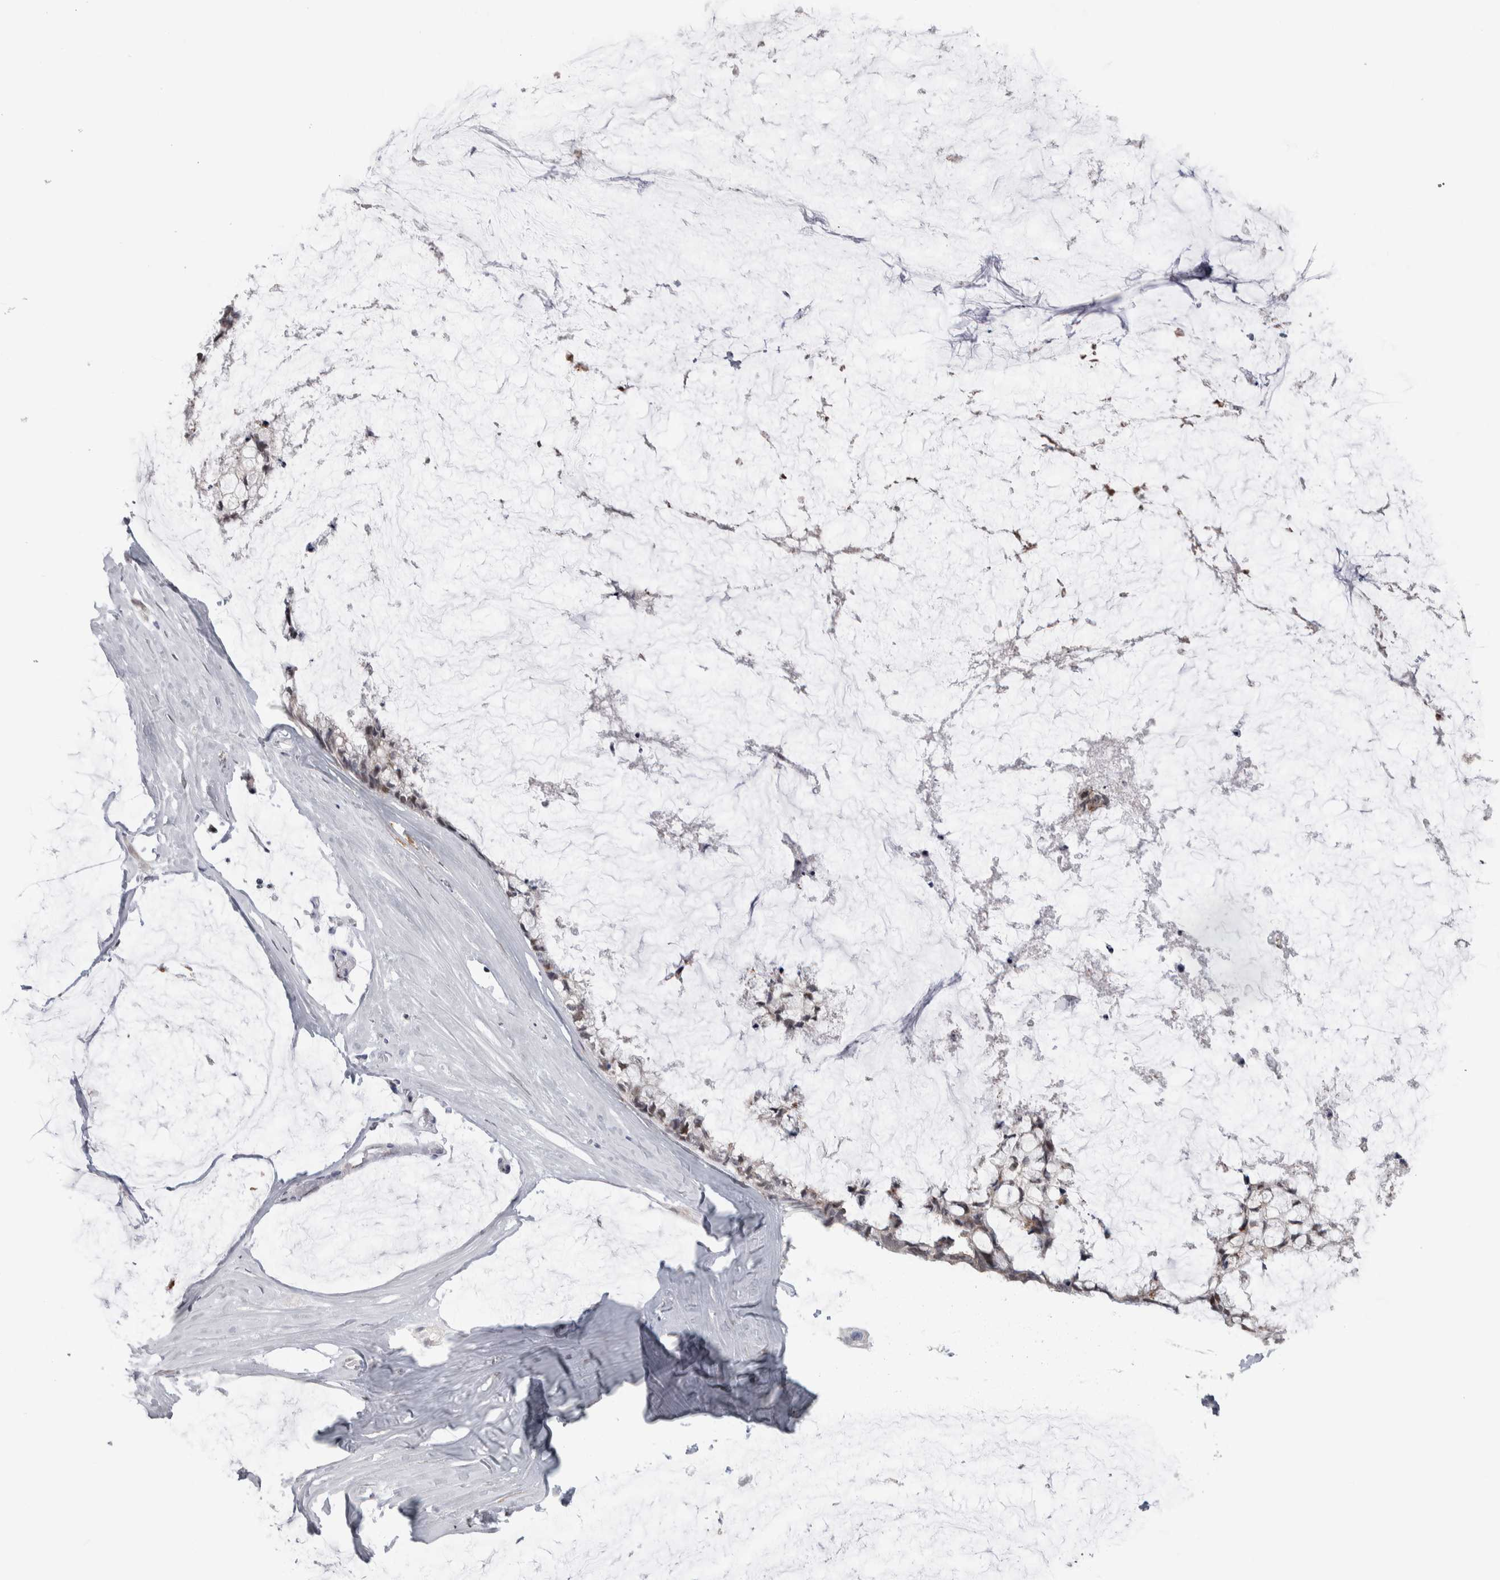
{"staining": {"intensity": "moderate", "quantity": ">75%", "location": "nuclear"}, "tissue": "ovarian cancer", "cell_type": "Tumor cells", "image_type": "cancer", "snomed": [{"axis": "morphology", "description": "Cystadenocarcinoma, mucinous, NOS"}, {"axis": "topography", "description": "Ovary"}], "caption": "Mucinous cystadenocarcinoma (ovarian) stained with IHC demonstrates moderate nuclear positivity in approximately >75% of tumor cells.", "gene": "HEXIM2", "patient": {"sex": "female", "age": 39}}